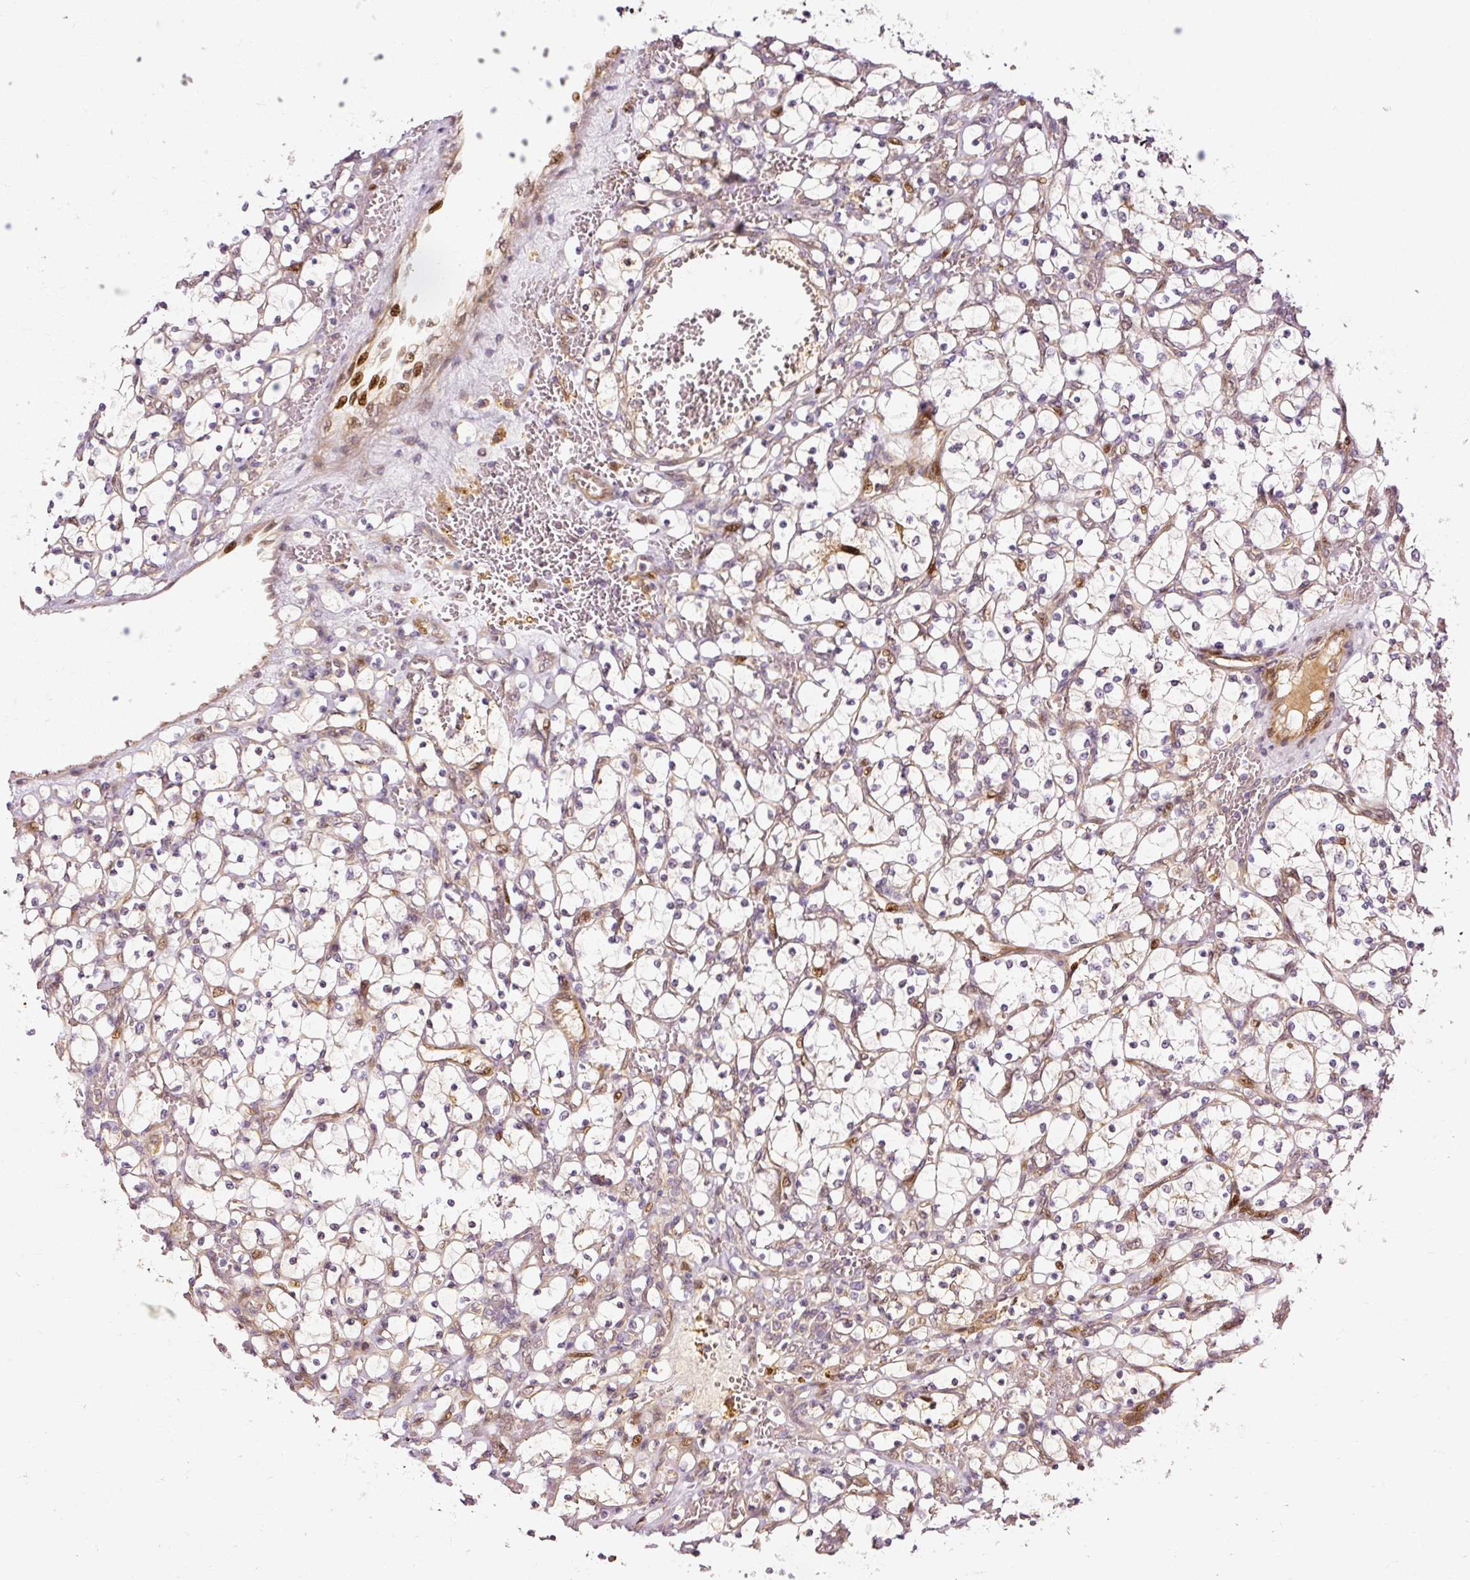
{"staining": {"intensity": "negative", "quantity": "none", "location": "none"}, "tissue": "renal cancer", "cell_type": "Tumor cells", "image_type": "cancer", "snomed": [{"axis": "morphology", "description": "Adenocarcinoma, NOS"}, {"axis": "topography", "description": "Kidney"}], "caption": "This is an IHC photomicrograph of renal cancer. There is no expression in tumor cells.", "gene": "NAPA", "patient": {"sex": "female", "age": 57}}